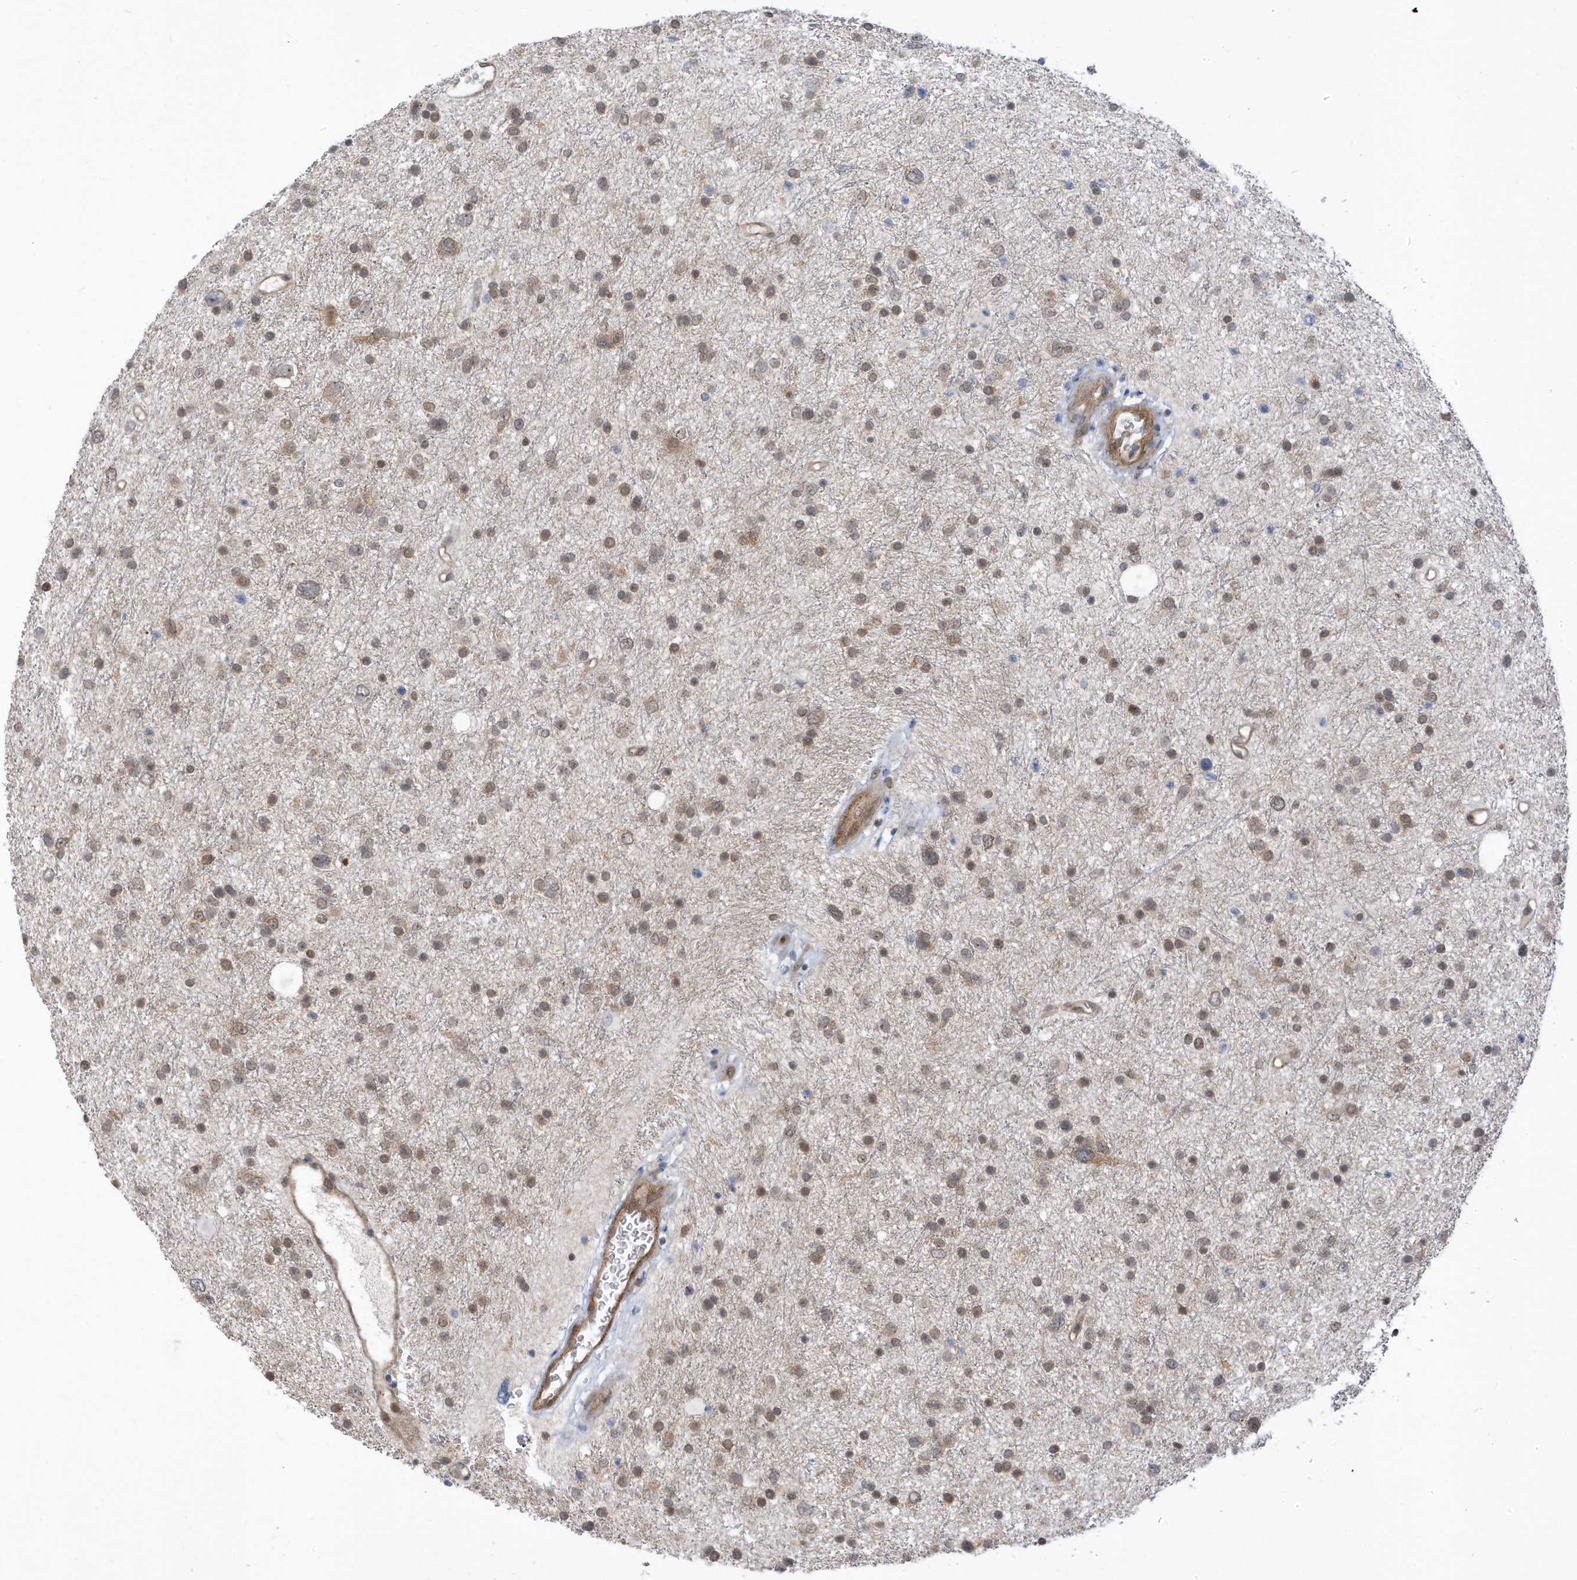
{"staining": {"intensity": "weak", "quantity": "25%-75%", "location": "cytoplasmic/membranous,nuclear"}, "tissue": "glioma", "cell_type": "Tumor cells", "image_type": "cancer", "snomed": [{"axis": "morphology", "description": "Glioma, malignant, Low grade"}, {"axis": "topography", "description": "Brain"}], "caption": "The histopathology image demonstrates a brown stain indicating the presence of a protein in the cytoplasmic/membranous and nuclear of tumor cells in low-grade glioma (malignant). Immunohistochemistry stains the protein in brown and the nuclei are stained blue.", "gene": "USP53", "patient": {"sex": "female", "age": 37}}